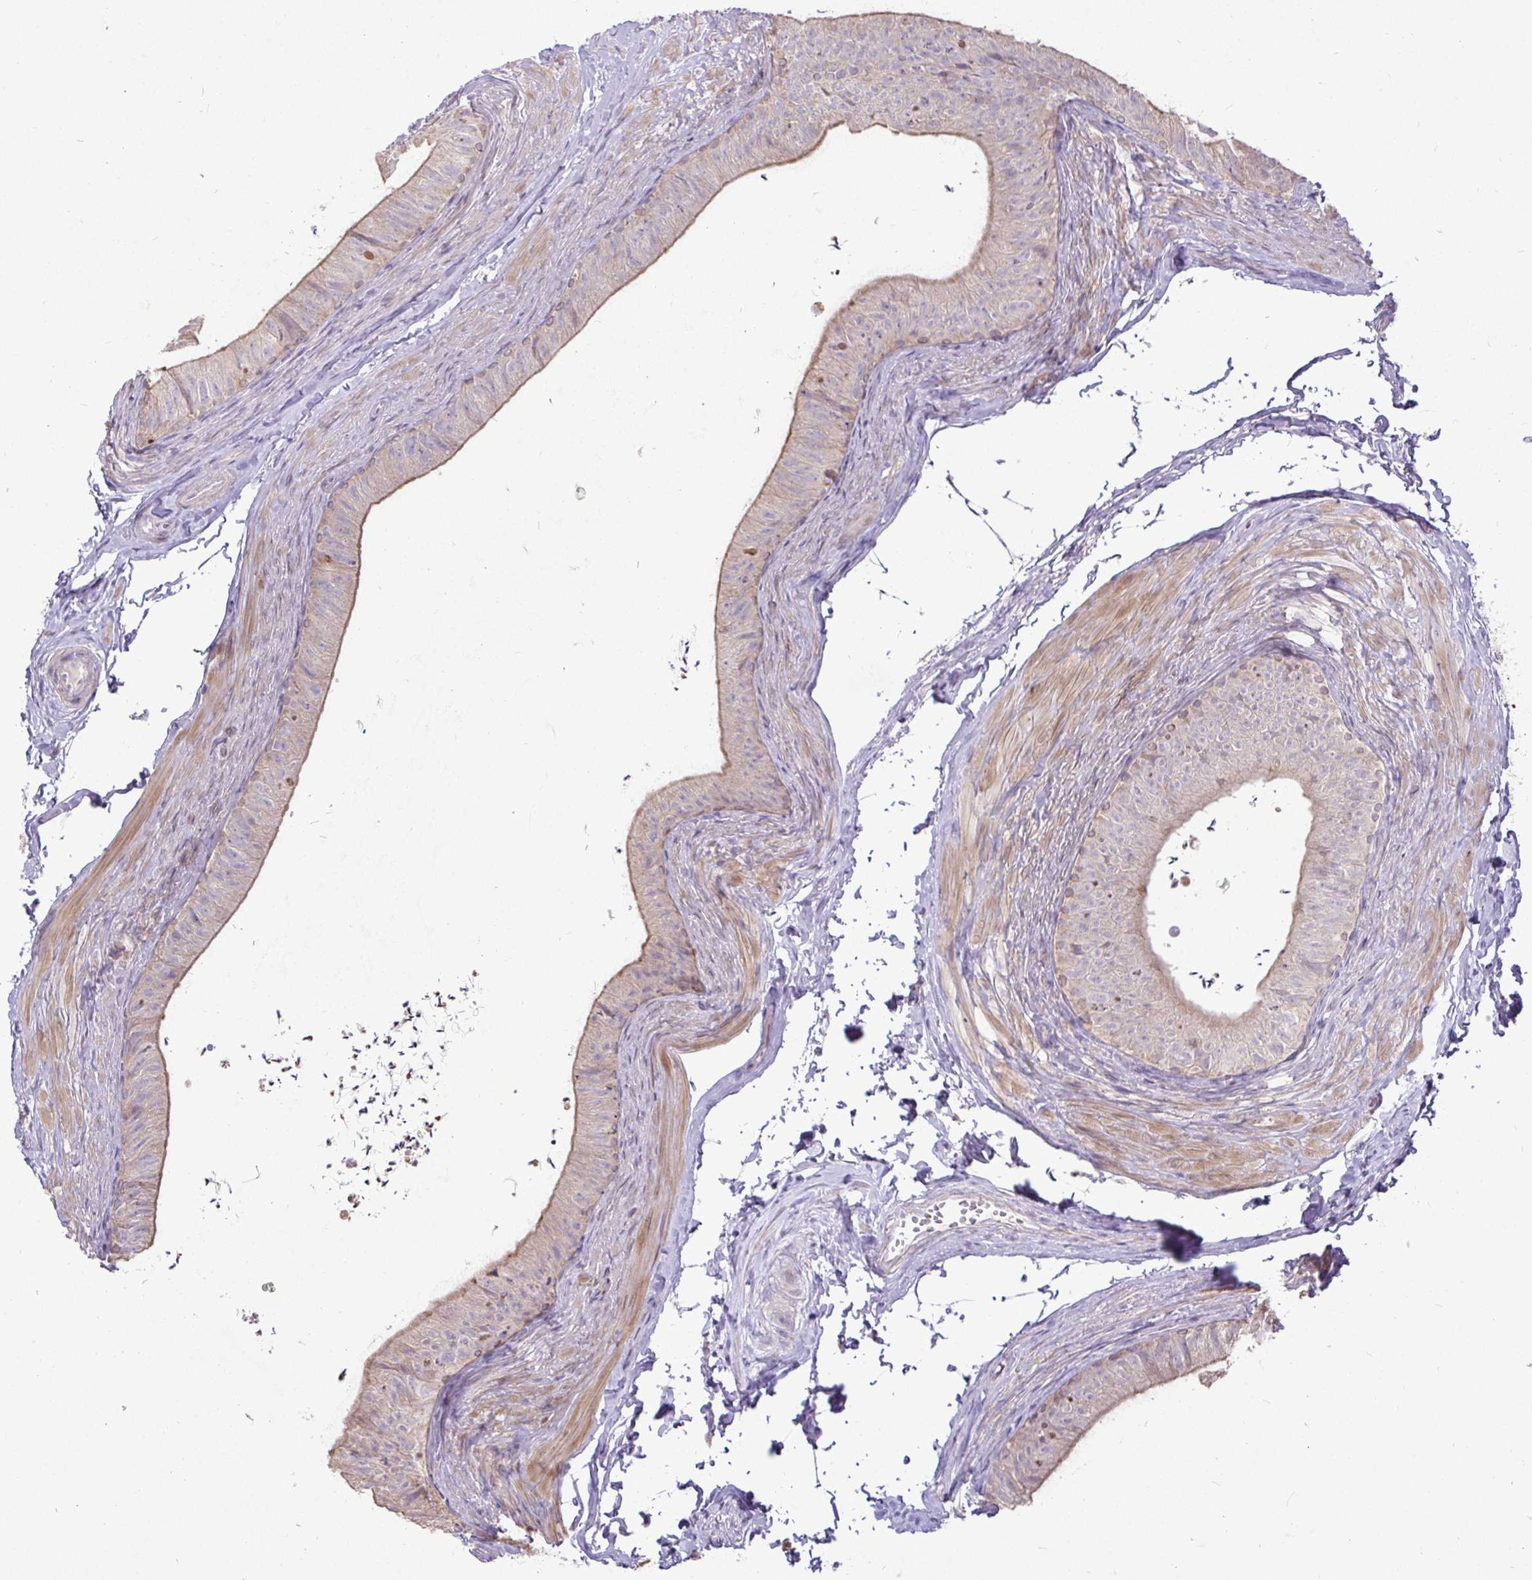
{"staining": {"intensity": "moderate", "quantity": "25%-75%", "location": "cytoplasmic/membranous"}, "tissue": "epididymis", "cell_type": "Glandular cells", "image_type": "normal", "snomed": [{"axis": "morphology", "description": "Normal tissue, NOS"}, {"axis": "topography", "description": "Epididymis, spermatic cord, NOS"}, {"axis": "topography", "description": "Epididymis"}, {"axis": "topography", "description": "Peripheral nerve tissue"}], "caption": "Glandular cells demonstrate medium levels of moderate cytoplasmic/membranous staining in approximately 25%-75% of cells in benign human epididymis. (Stains: DAB in brown, nuclei in blue, Microscopy: brightfield microscopy at high magnification).", "gene": "STRIP1", "patient": {"sex": "male", "age": 29}}